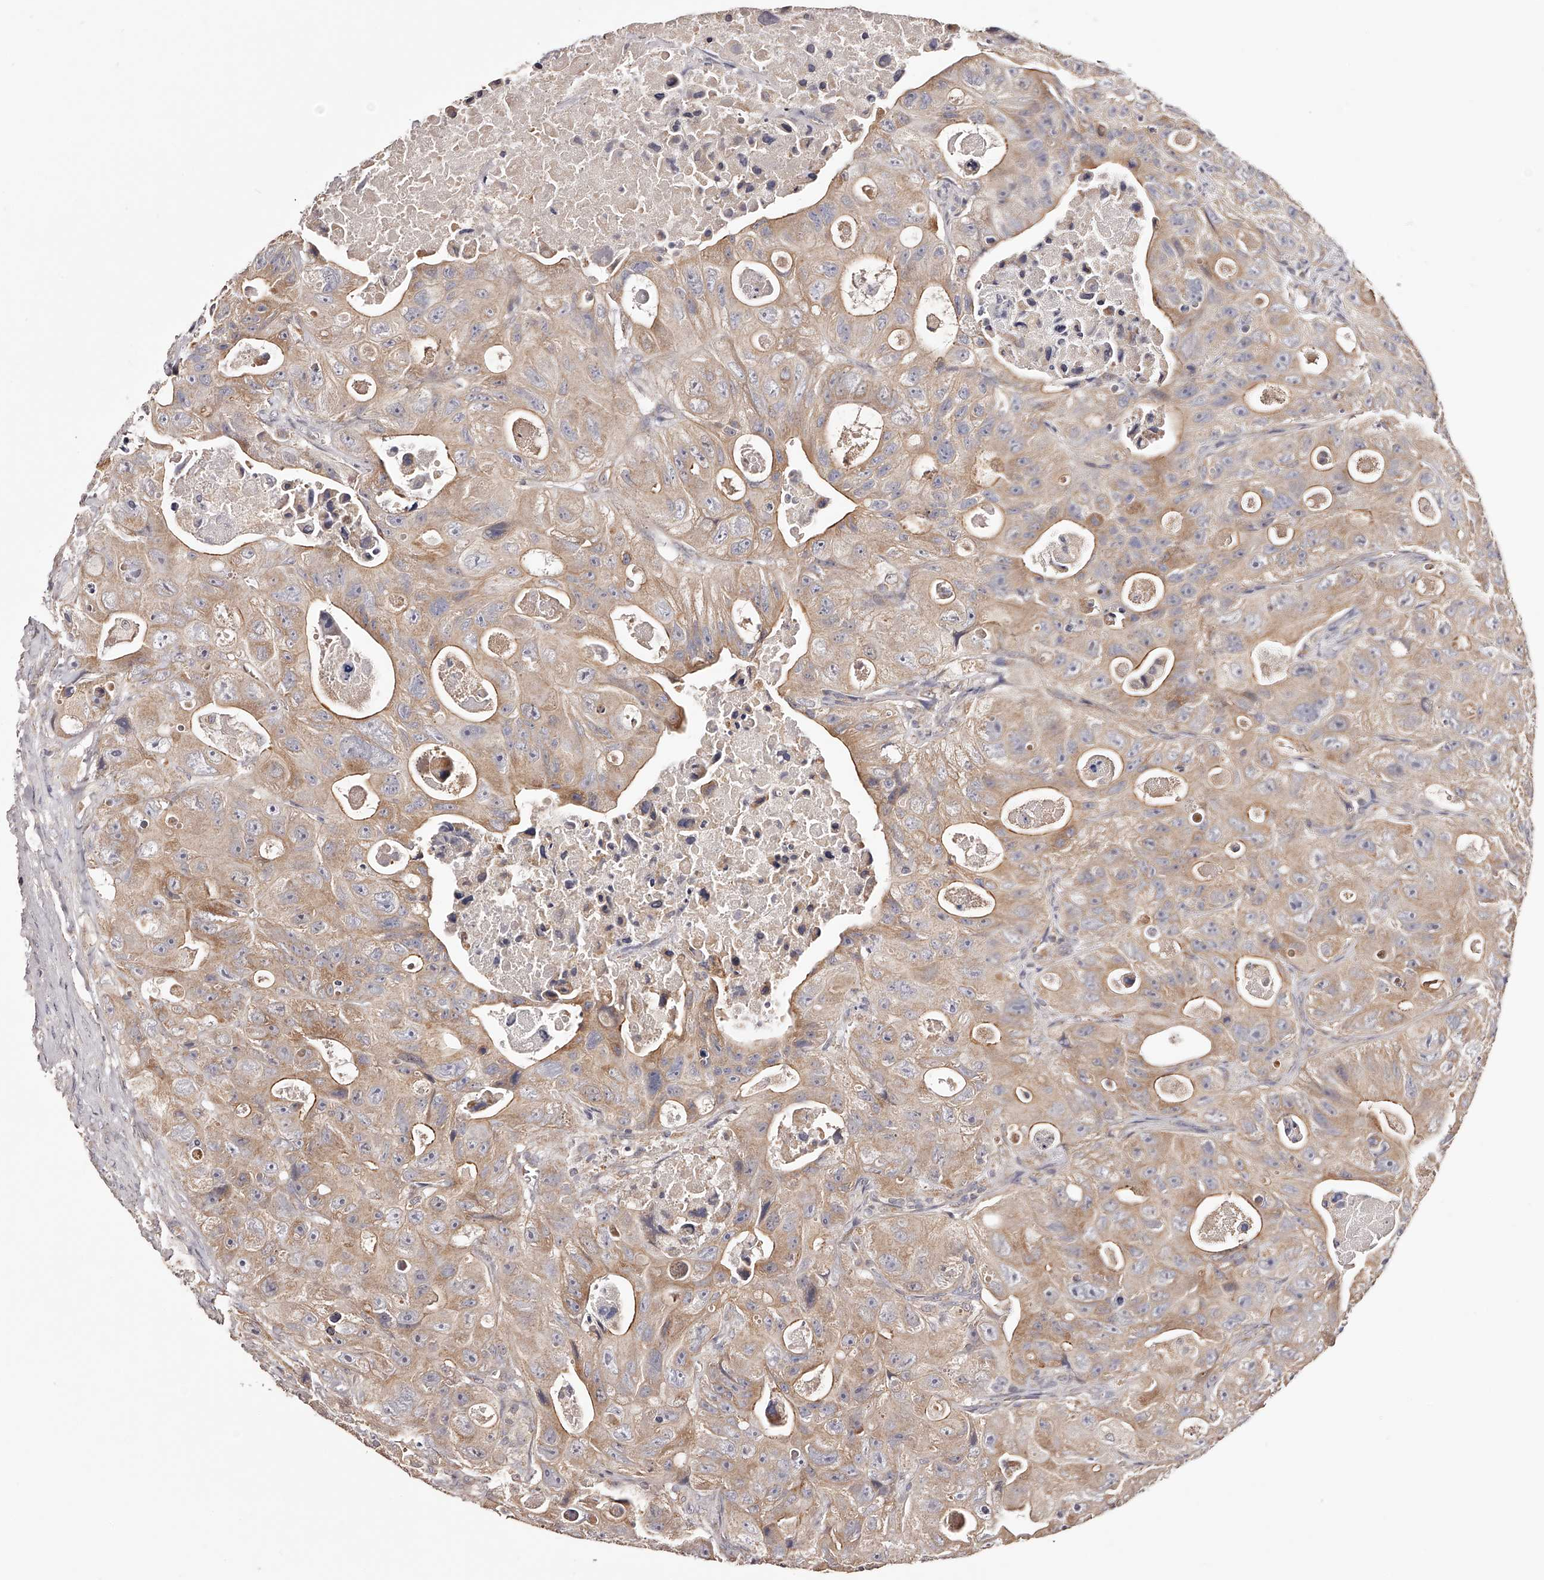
{"staining": {"intensity": "moderate", "quantity": ">75%", "location": "cytoplasmic/membranous"}, "tissue": "colorectal cancer", "cell_type": "Tumor cells", "image_type": "cancer", "snomed": [{"axis": "morphology", "description": "Adenocarcinoma, NOS"}, {"axis": "topography", "description": "Colon"}], "caption": "This is an image of immunohistochemistry staining of adenocarcinoma (colorectal), which shows moderate staining in the cytoplasmic/membranous of tumor cells.", "gene": "USP21", "patient": {"sex": "female", "age": 46}}